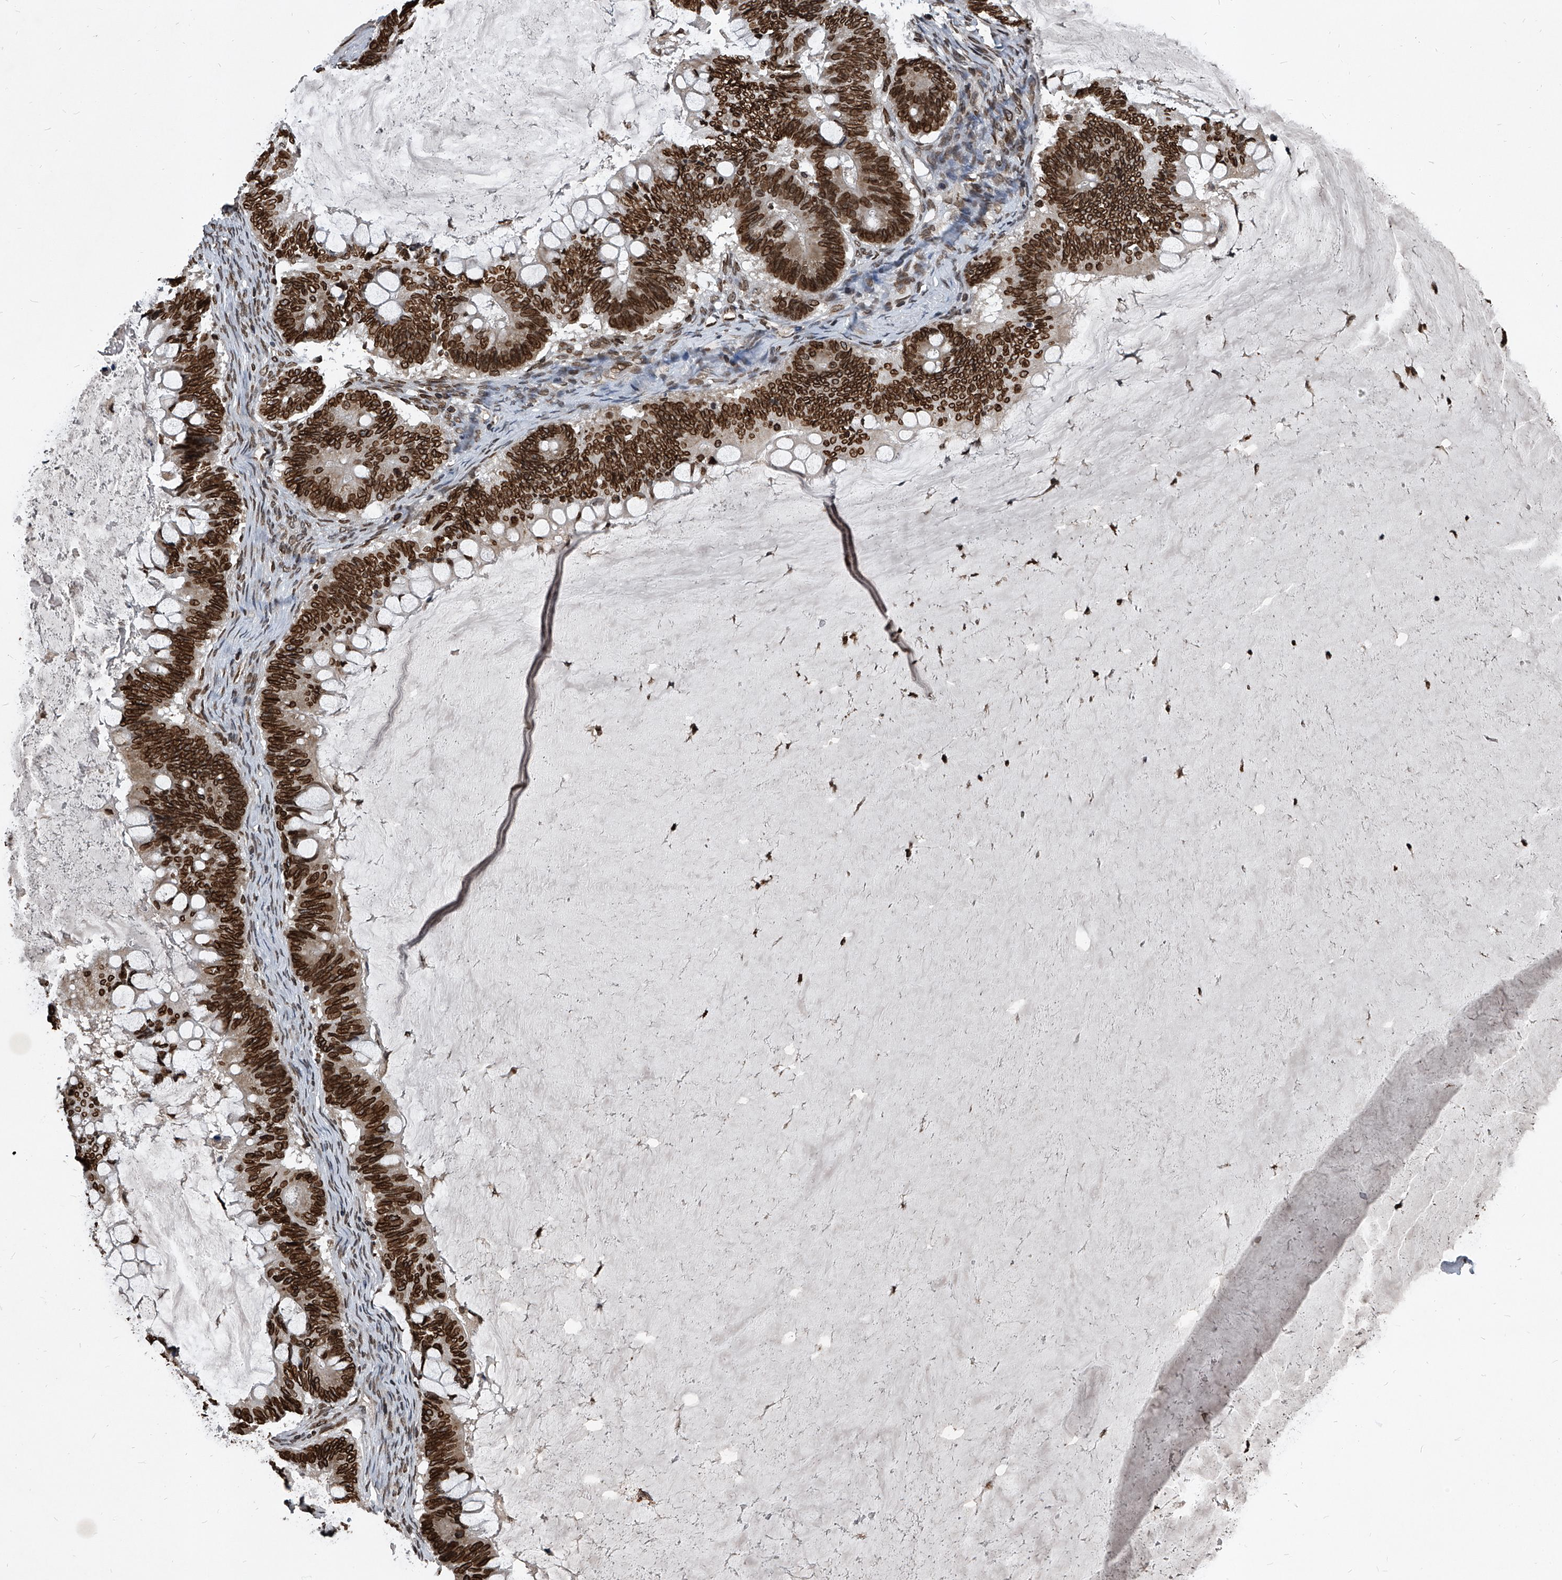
{"staining": {"intensity": "strong", "quantity": ">75%", "location": "cytoplasmic/membranous,nuclear"}, "tissue": "ovarian cancer", "cell_type": "Tumor cells", "image_type": "cancer", "snomed": [{"axis": "morphology", "description": "Cystadenocarcinoma, mucinous, NOS"}, {"axis": "topography", "description": "Ovary"}], "caption": "The image exhibits a brown stain indicating the presence of a protein in the cytoplasmic/membranous and nuclear of tumor cells in ovarian mucinous cystadenocarcinoma. (Brightfield microscopy of DAB IHC at high magnification).", "gene": "PHF20", "patient": {"sex": "female", "age": 61}}